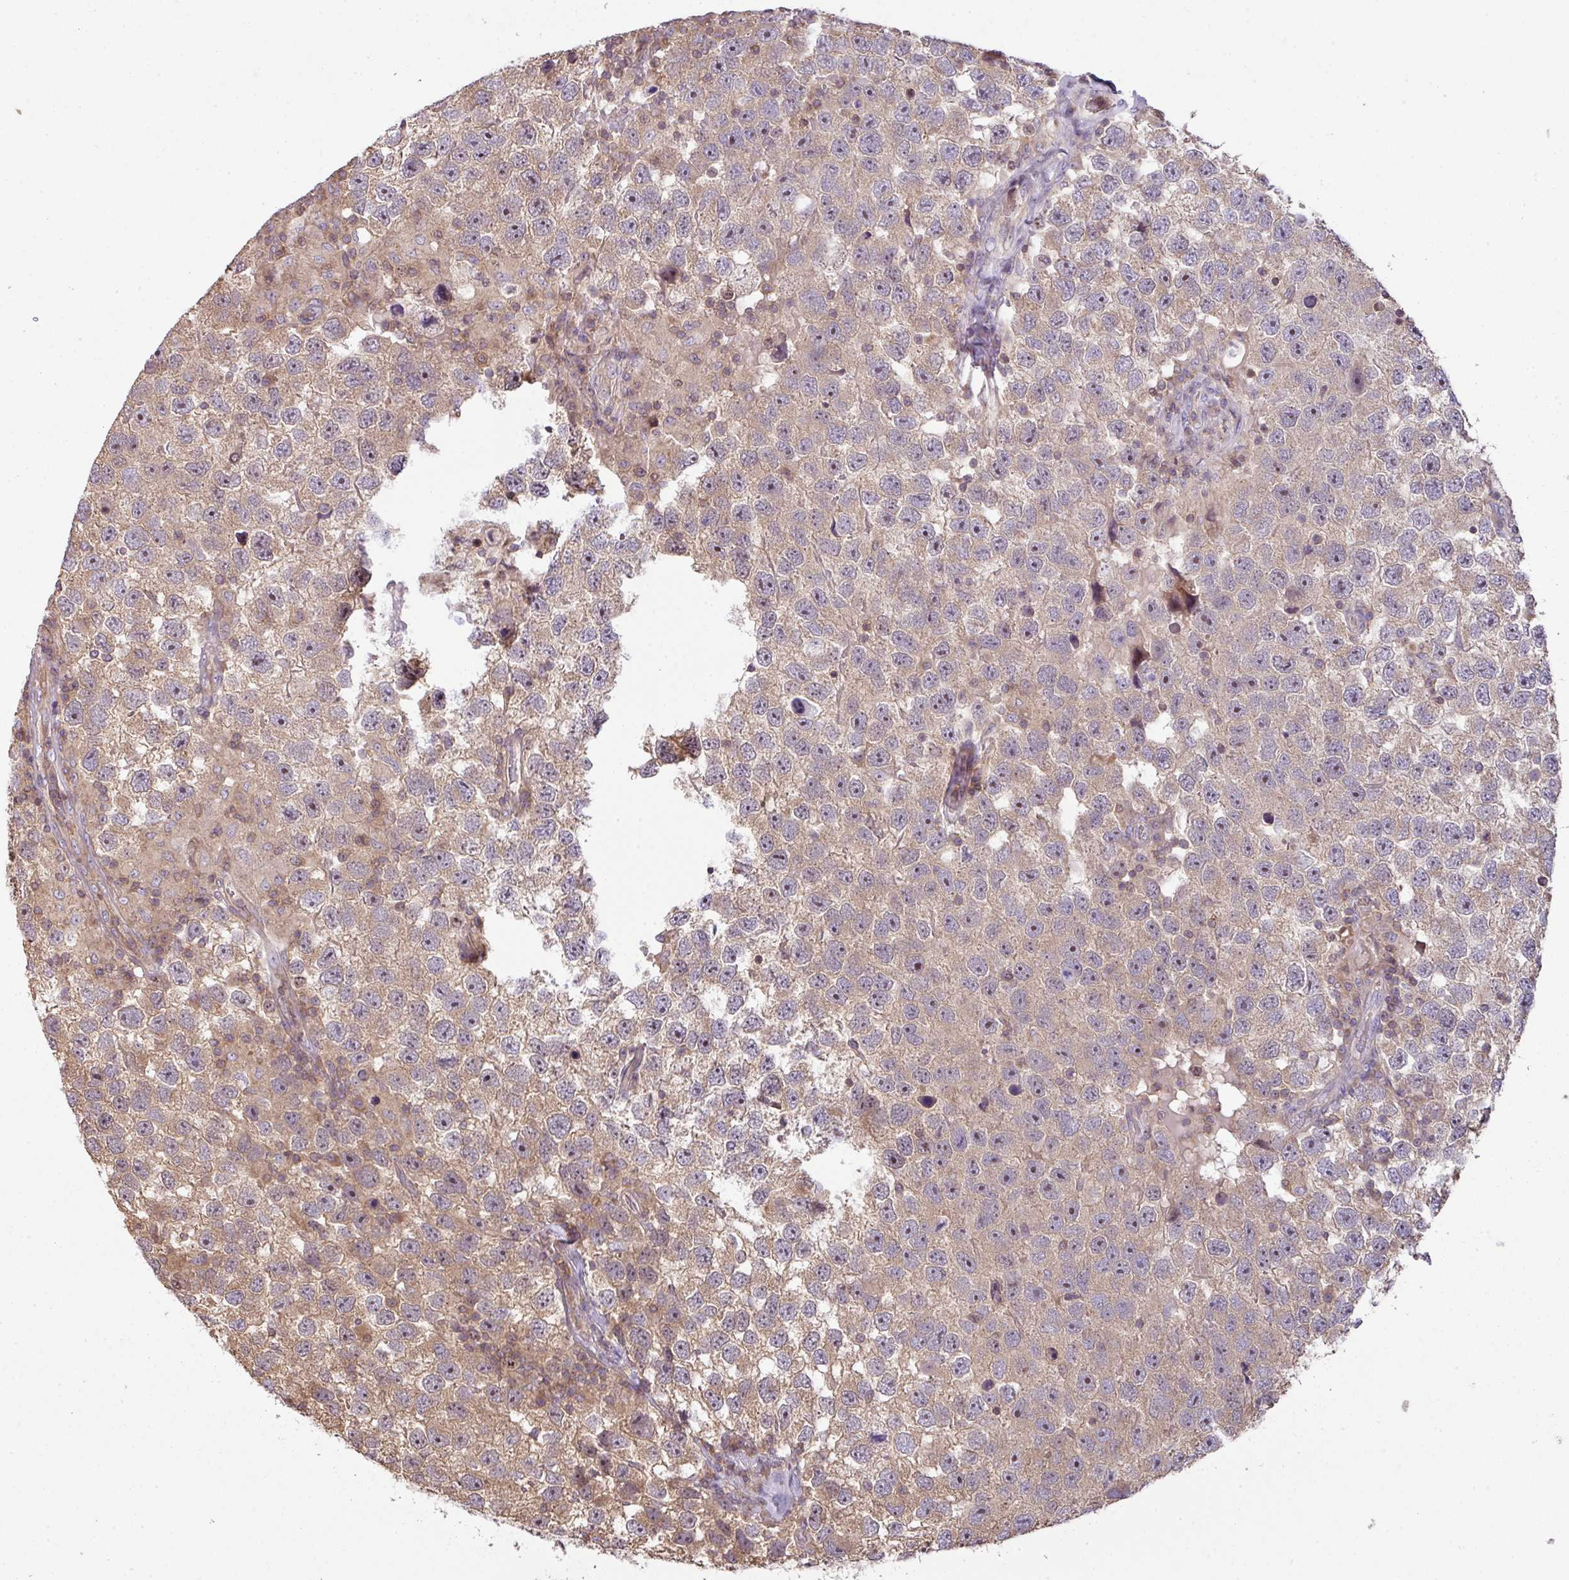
{"staining": {"intensity": "moderate", "quantity": ">75%", "location": "cytoplasmic/membranous,nuclear"}, "tissue": "testis cancer", "cell_type": "Tumor cells", "image_type": "cancer", "snomed": [{"axis": "morphology", "description": "Seminoma, NOS"}, {"axis": "topography", "description": "Testis"}], "caption": "Immunohistochemistry of testis cancer displays medium levels of moderate cytoplasmic/membranous and nuclear expression in about >75% of tumor cells. Nuclei are stained in blue.", "gene": "VENTX", "patient": {"sex": "male", "age": 26}}